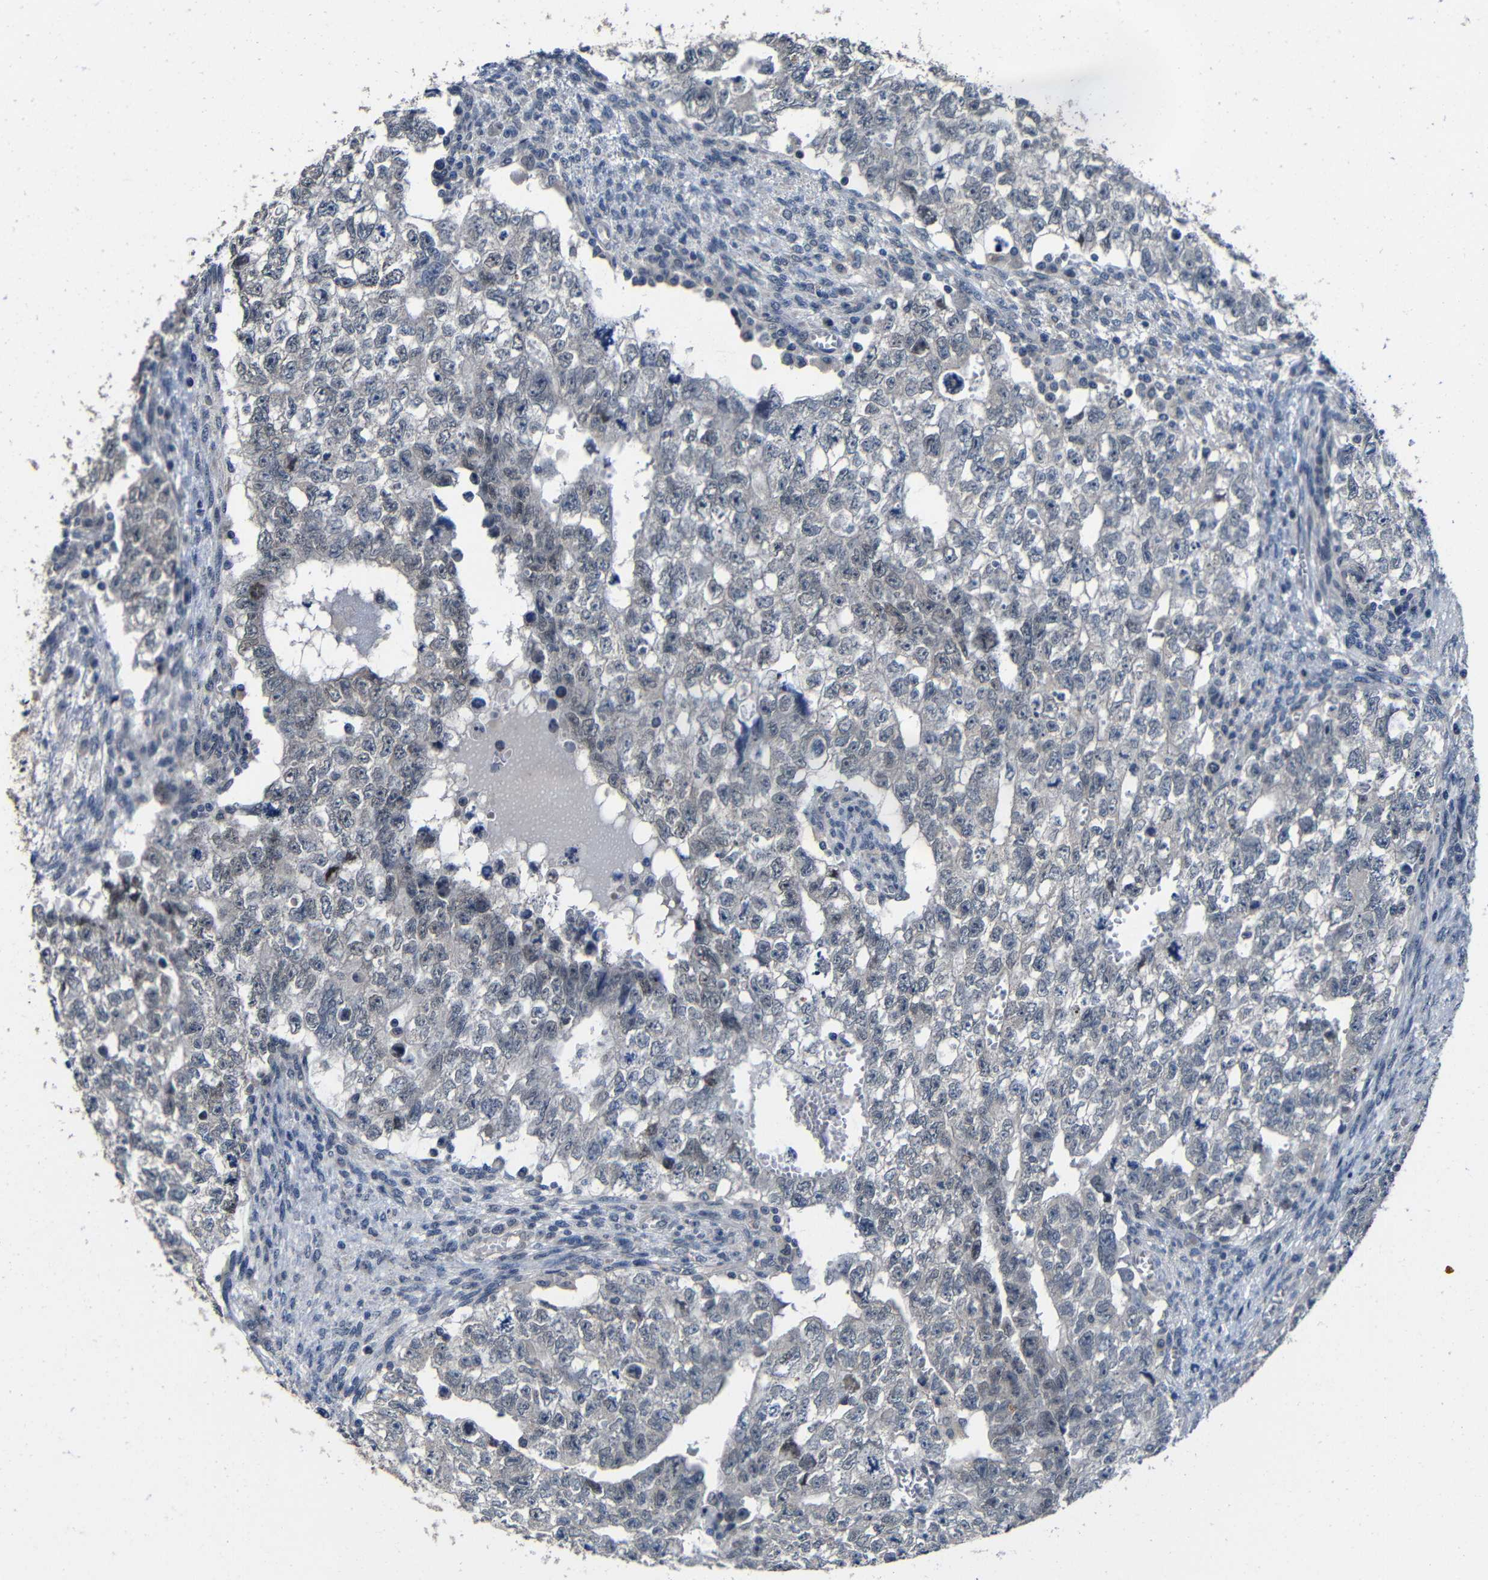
{"staining": {"intensity": "negative", "quantity": "none", "location": "none"}, "tissue": "testis cancer", "cell_type": "Tumor cells", "image_type": "cancer", "snomed": [{"axis": "morphology", "description": "Seminoma, NOS"}, {"axis": "morphology", "description": "Carcinoma, Embryonal, NOS"}, {"axis": "topography", "description": "Testis"}], "caption": "Immunohistochemistry micrograph of neoplastic tissue: human embryonal carcinoma (testis) stained with DAB shows no significant protein expression in tumor cells. (DAB immunohistochemistry (IHC) visualized using brightfield microscopy, high magnification).", "gene": "C6orf89", "patient": {"sex": "male", "age": 38}}